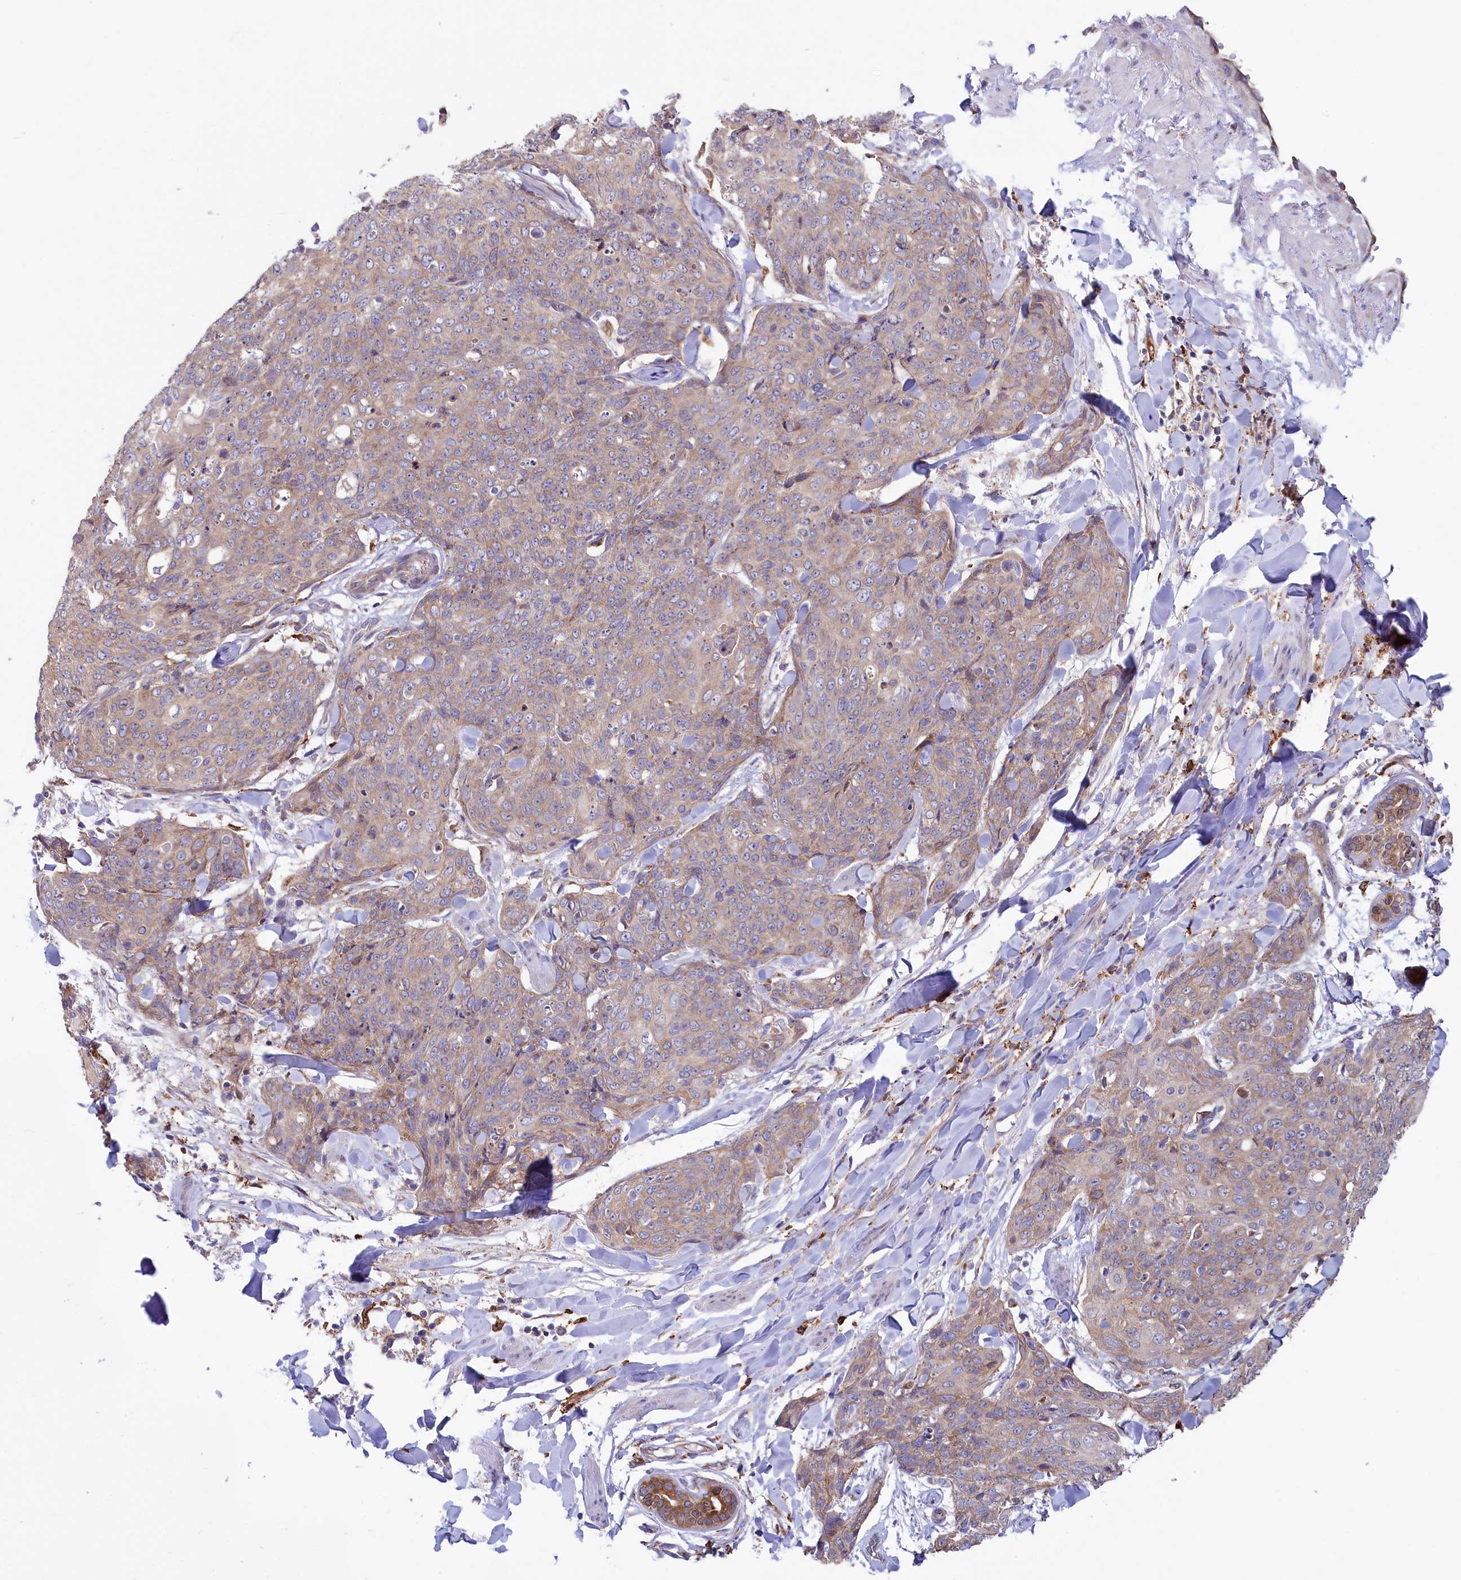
{"staining": {"intensity": "weak", "quantity": "25%-75%", "location": "cytoplasmic/membranous"}, "tissue": "skin cancer", "cell_type": "Tumor cells", "image_type": "cancer", "snomed": [{"axis": "morphology", "description": "Squamous cell carcinoma, NOS"}, {"axis": "topography", "description": "Skin"}, {"axis": "topography", "description": "Vulva"}], "caption": "The micrograph displays immunohistochemical staining of skin cancer. There is weak cytoplasmic/membranous positivity is present in approximately 25%-75% of tumor cells.", "gene": "CHID1", "patient": {"sex": "female", "age": 85}}